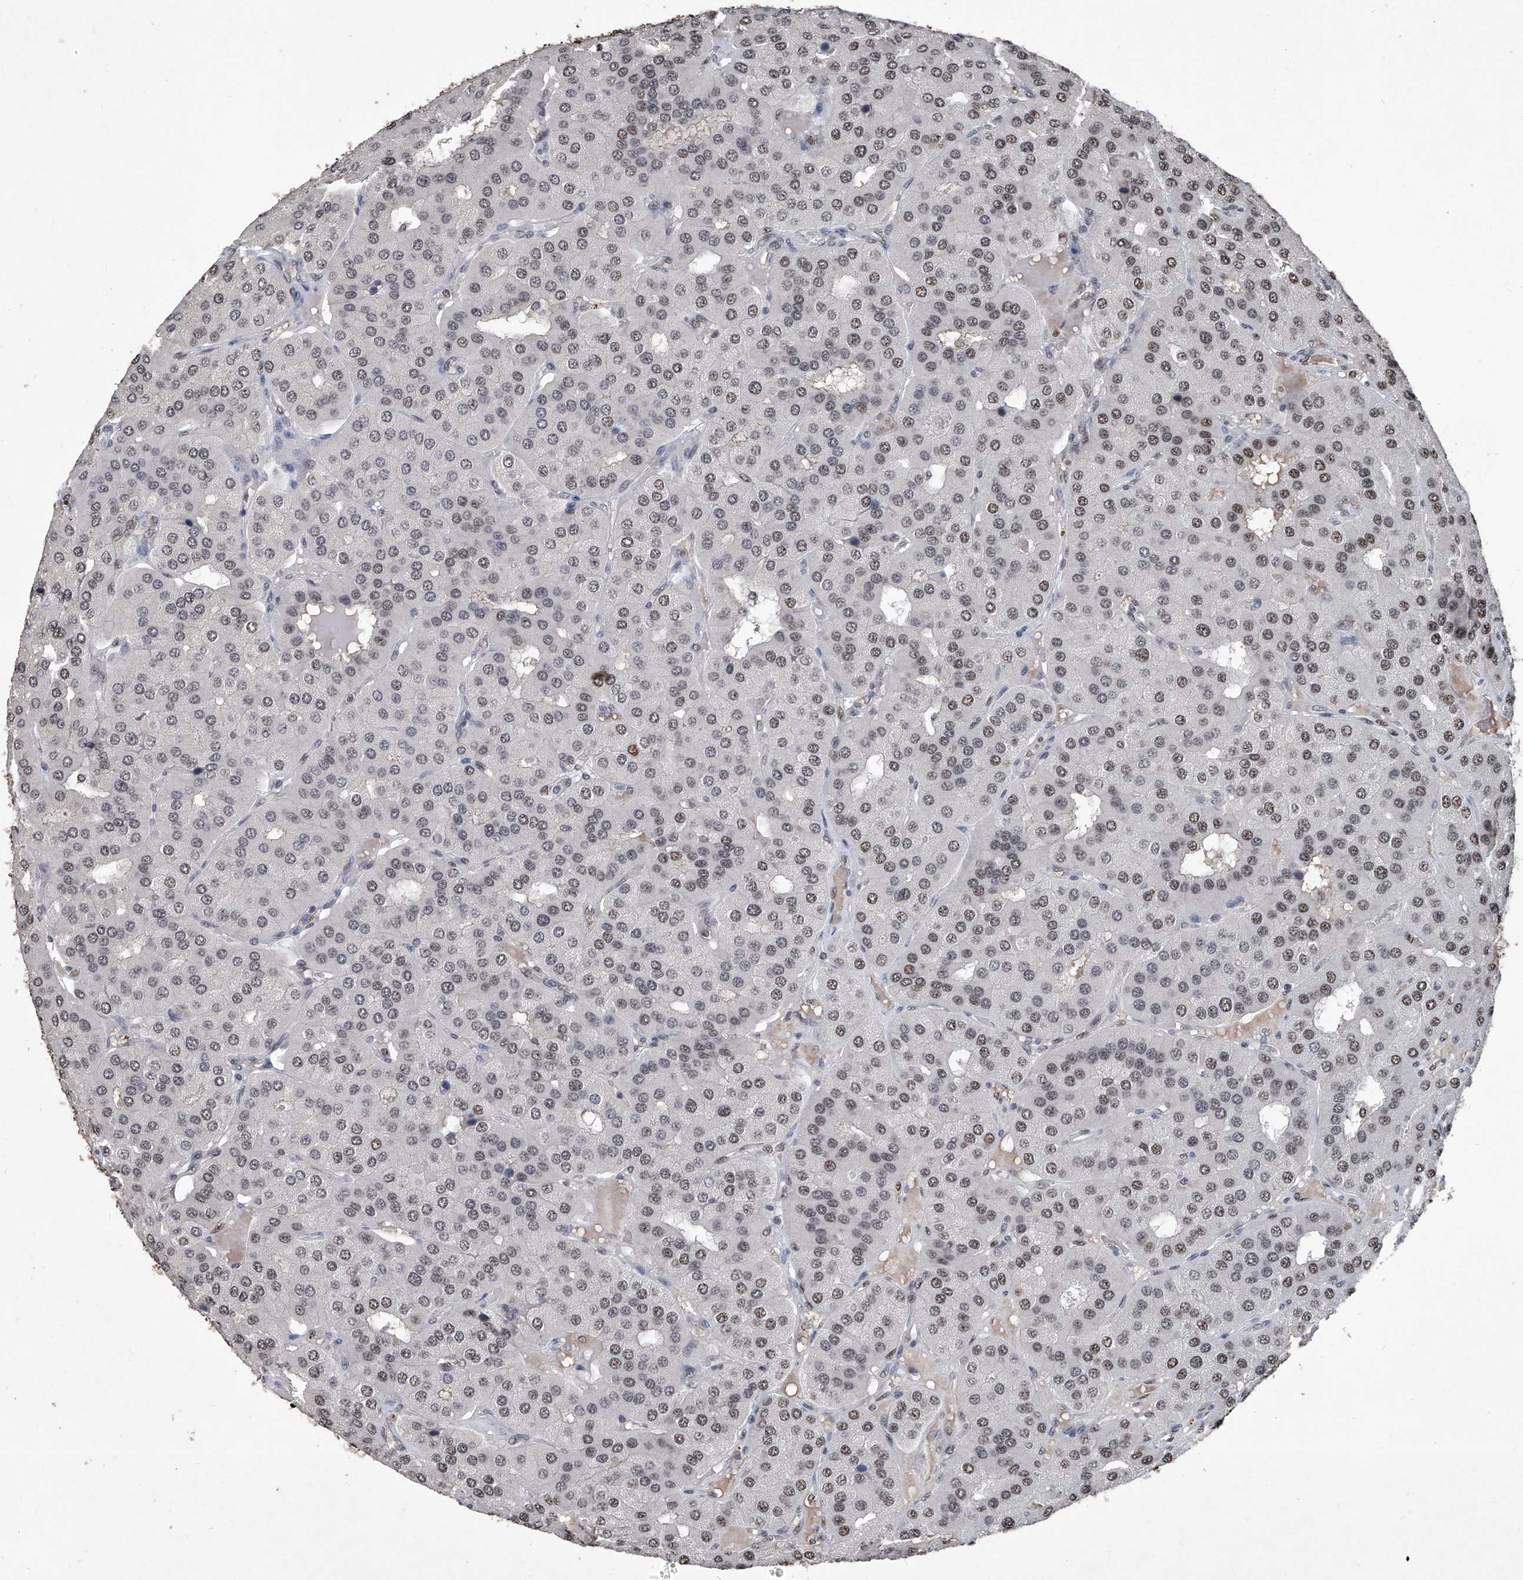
{"staining": {"intensity": "weak", "quantity": ">75%", "location": "nuclear"}, "tissue": "parathyroid gland", "cell_type": "Glandular cells", "image_type": "normal", "snomed": [{"axis": "morphology", "description": "Normal tissue, NOS"}, {"axis": "morphology", "description": "Adenoma, NOS"}, {"axis": "topography", "description": "Parathyroid gland"}], "caption": "A low amount of weak nuclear staining is identified in about >75% of glandular cells in normal parathyroid gland. Nuclei are stained in blue.", "gene": "DDX39B", "patient": {"sex": "female", "age": 86}}